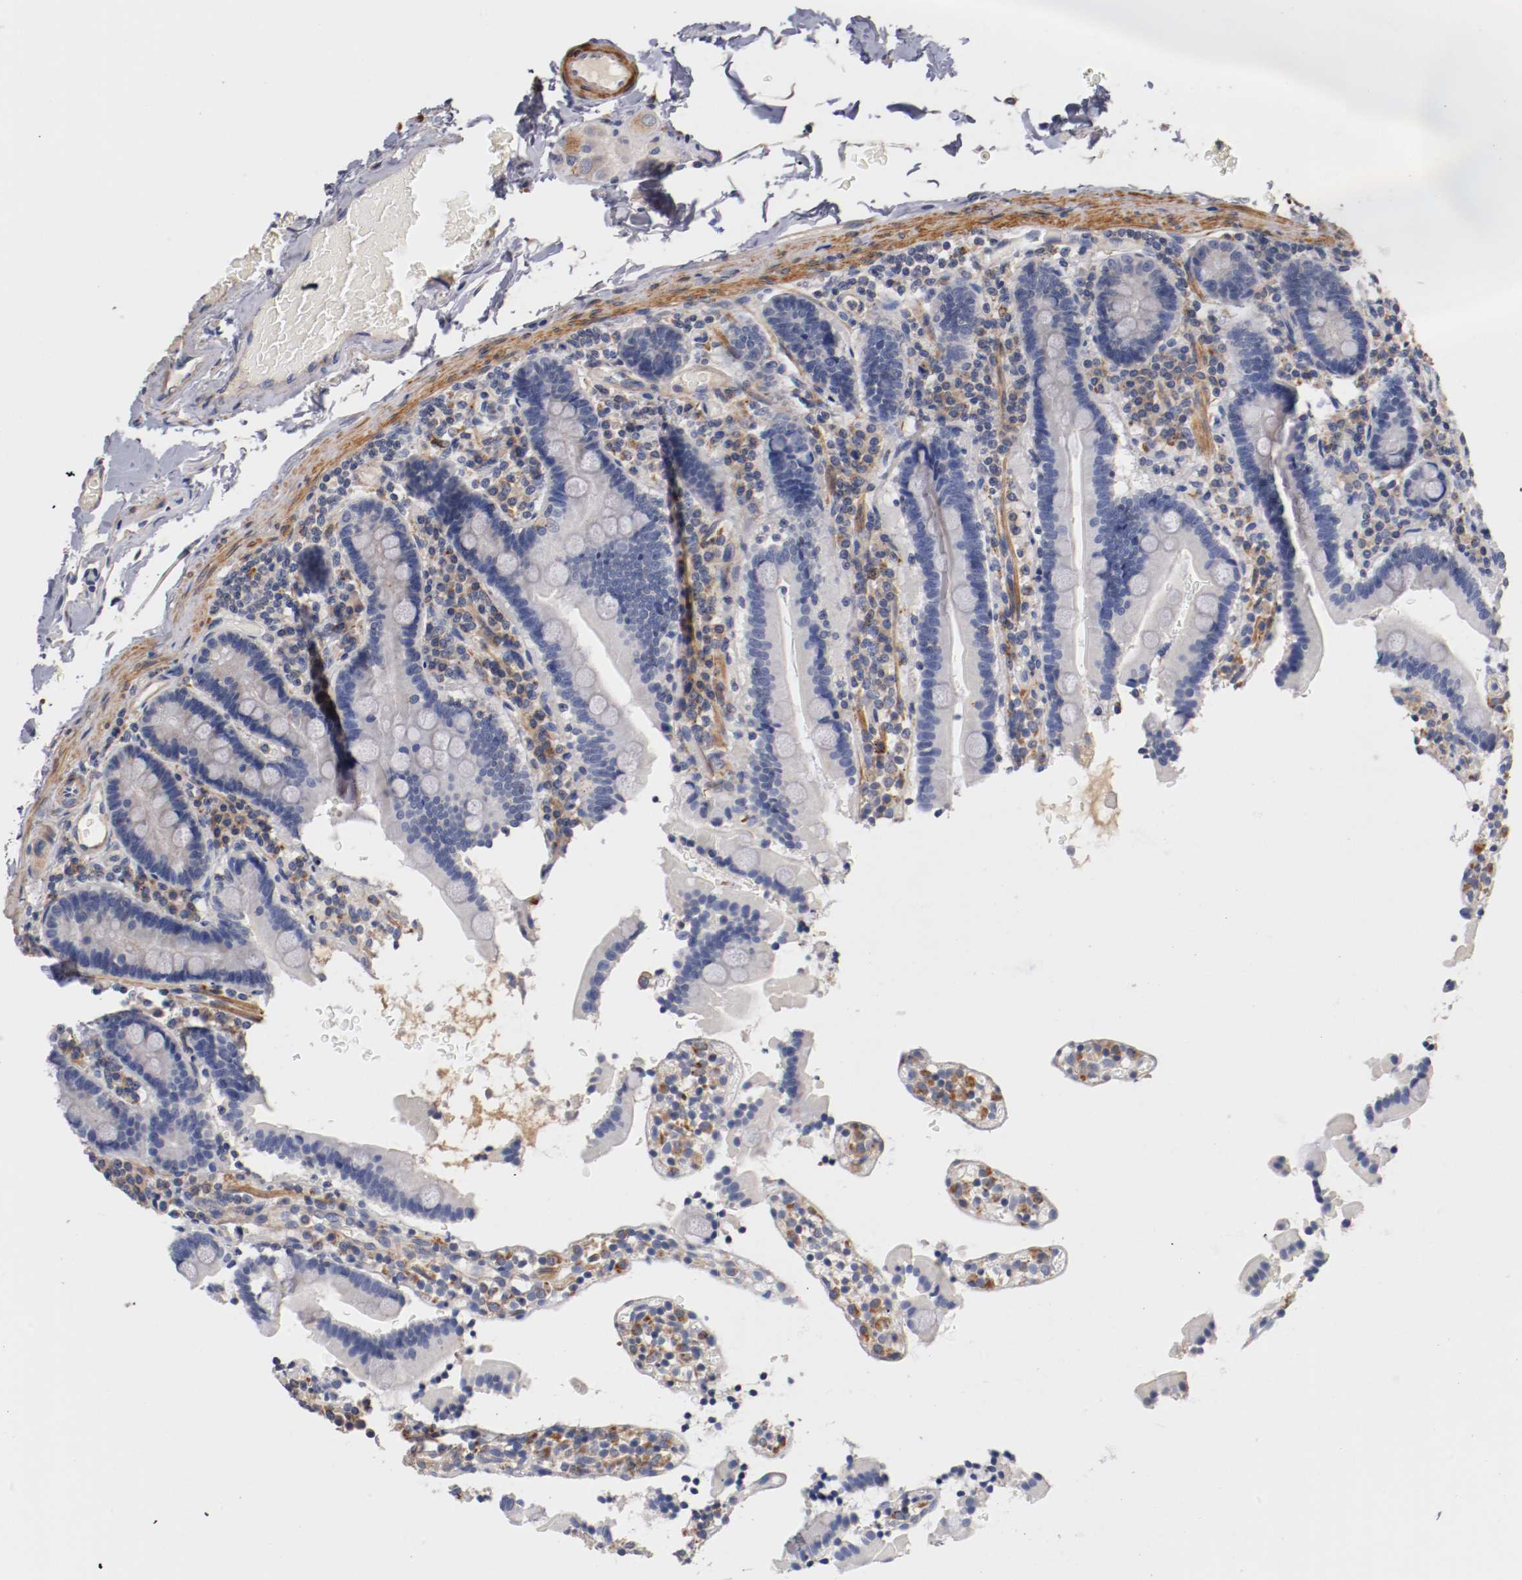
{"staining": {"intensity": "negative", "quantity": "none", "location": "none"}, "tissue": "duodenum", "cell_type": "Glandular cells", "image_type": "normal", "snomed": [{"axis": "morphology", "description": "Normal tissue, NOS"}, {"axis": "topography", "description": "Duodenum"}], "caption": "The micrograph reveals no staining of glandular cells in normal duodenum.", "gene": "SEMA5A", "patient": {"sex": "female", "age": 53}}